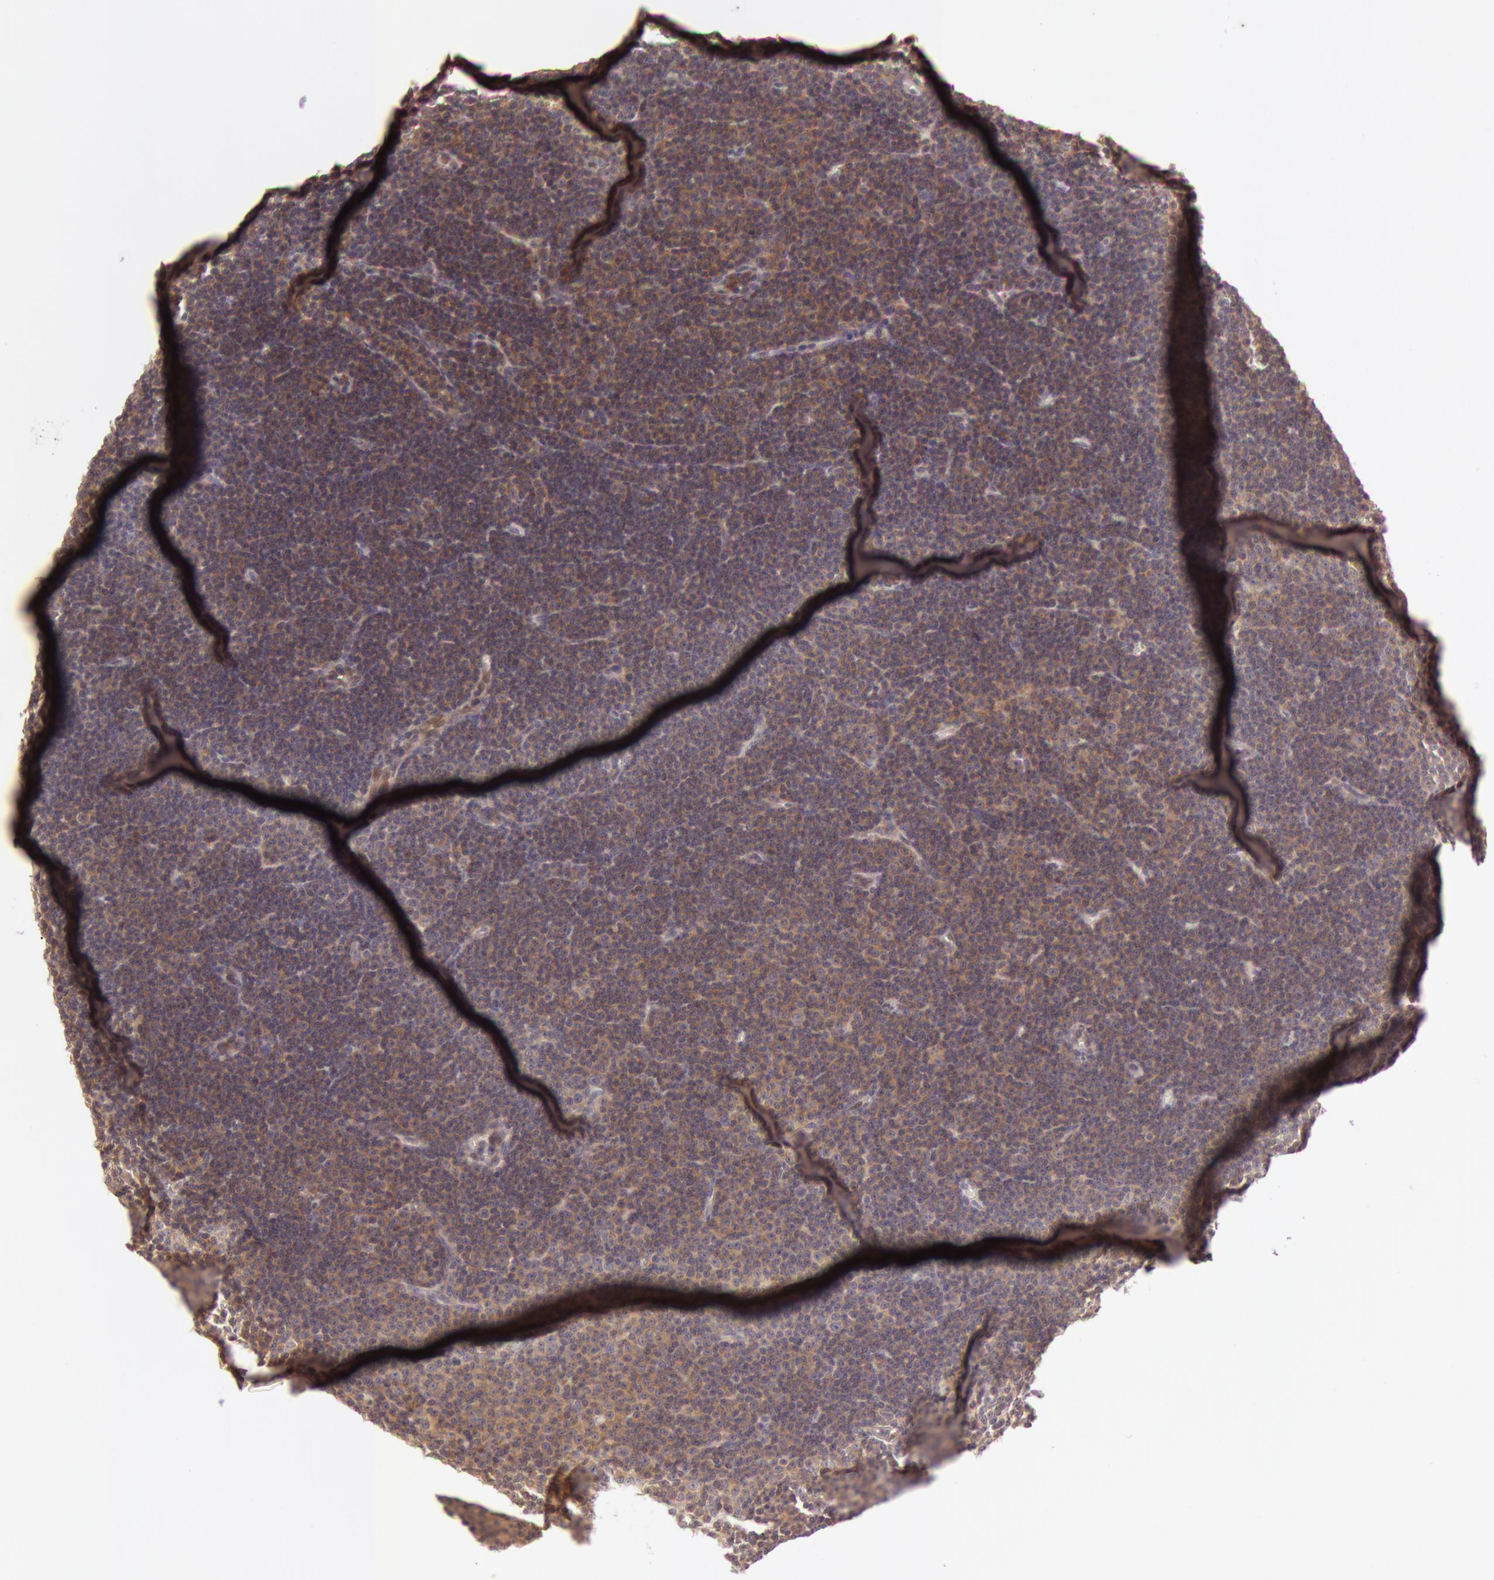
{"staining": {"intensity": "moderate", "quantity": ">75%", "location": "cytoplasmic/membranous"}, "tissue": "lymphoma", "cell_type": "Tumor cells", "image_type": "cancer", "snomed": [{"axis": "morphology", "description": "Malignant lymphoma, non-Hodgkin's type, Low grade"}, {"axis": "topography", "description": "Lymph node"}], "caption": "Immunohistochemistry micrograph of neoplastic tissue: low-grade malignant lymphoma, non-Hodgkin's type stained using immunohistochemistry (IHC) exhibits medium levels of moderate protein expression localized specifically in the cytoplasmic/membranous of tumor cells, appearing as a cytoplasmic/membranous brown color.", "gene": "ATG2B", "patient": {"sex": "male", "age": 57}}